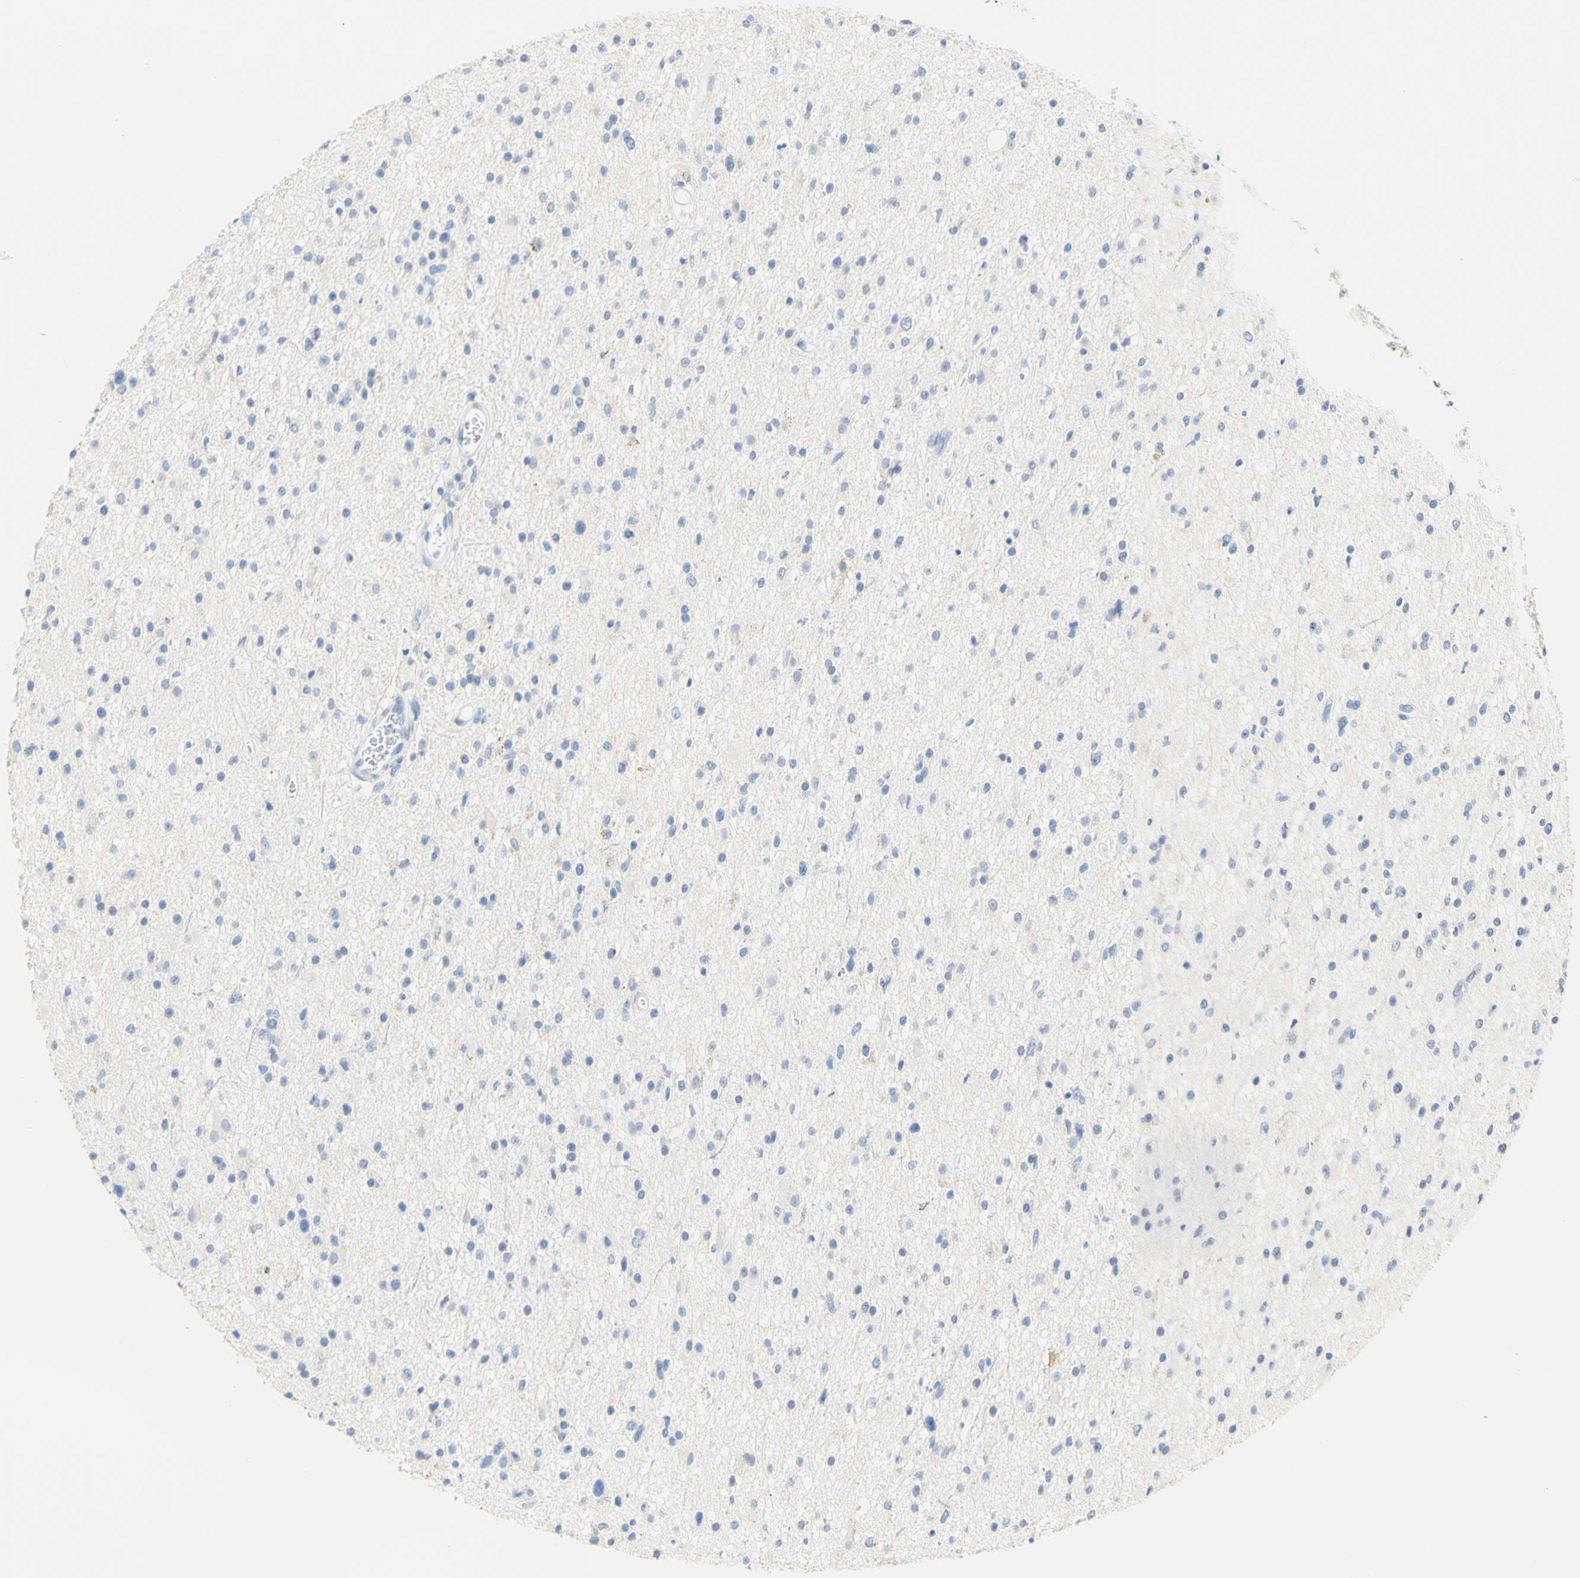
{"staining": {"intensity": "negative", "quantity": "none", "location": "none"}, "tissue": "glioma", "cell_type": "Tumor cells", "image_type": "cancer", "snomed": [{"axis": "morphology", "description": "Glioma, malignant, High grade"}, {"axis": "topography", "description": "Brain"}], "caption": "DAB (3,3'-diaminobenzidine) immunohistochemical staining of human malignant glioma (high-grade) displays no significant positivity in tumor cells. (DAB (3,3'-diaminobenzidine) IHC visualized using brightfield microscopy, high magnification).", "gene": "DSC2", "patient": {"sex": "male", "age": 33}}